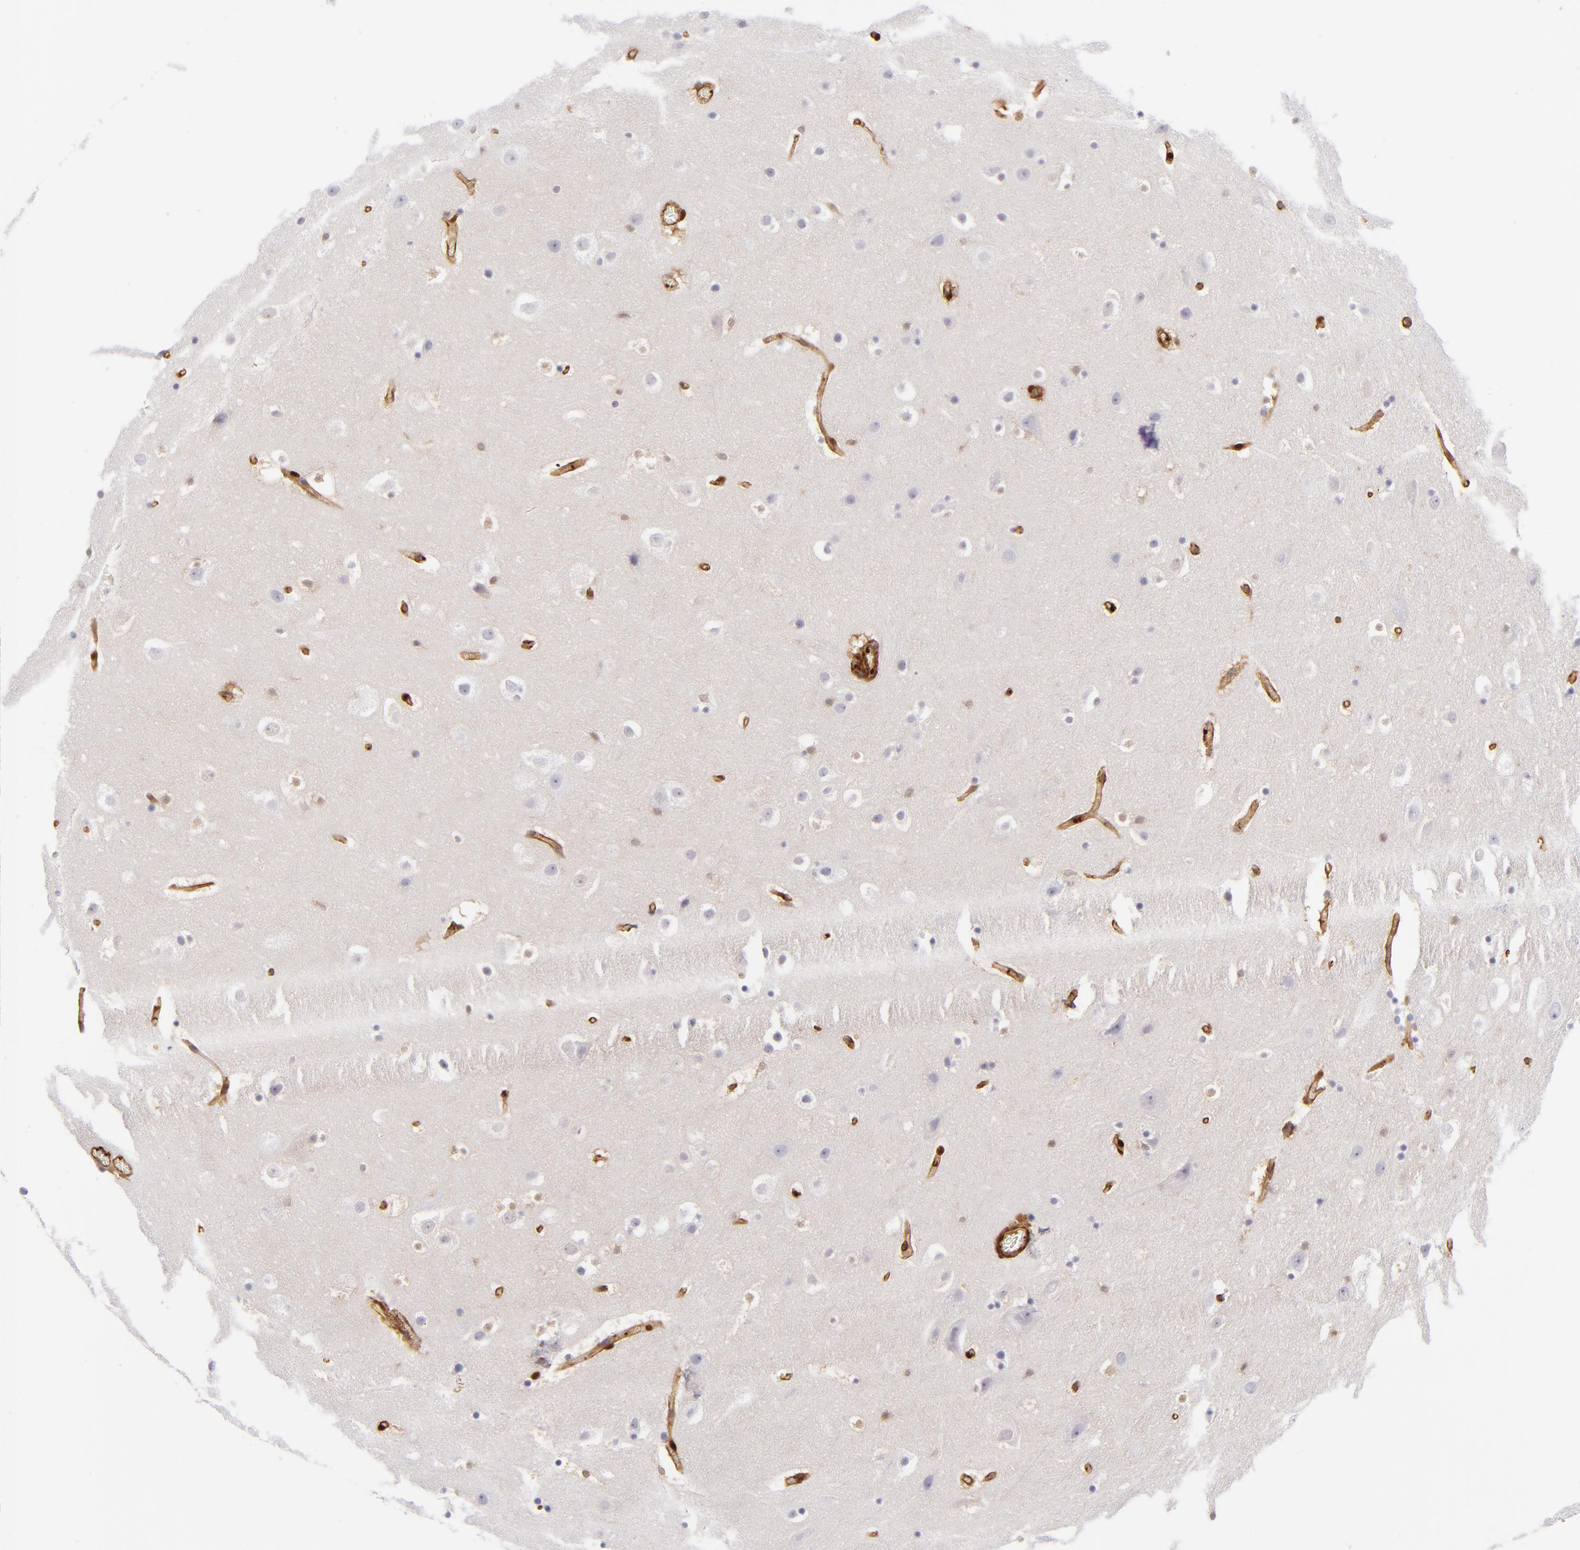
{"staining": {"intensity": "negative", "quantity": "none", "location": "none"}, "tissue": "hippocampus", "cell_type": "Glial cells", "image_type": "normal", "snomed": [{"axis": "morphology", "description": "Normal tissue, NOS"}, {"axis": "topography", "description": "Hippocampus"}], "caption": "Immunohistochemistry image of normal human hippocampus stained for a protein (brown), which displays no expression in glial cells.", "gene": "VCL", "patient": {"sex": "male", "age": 45}}